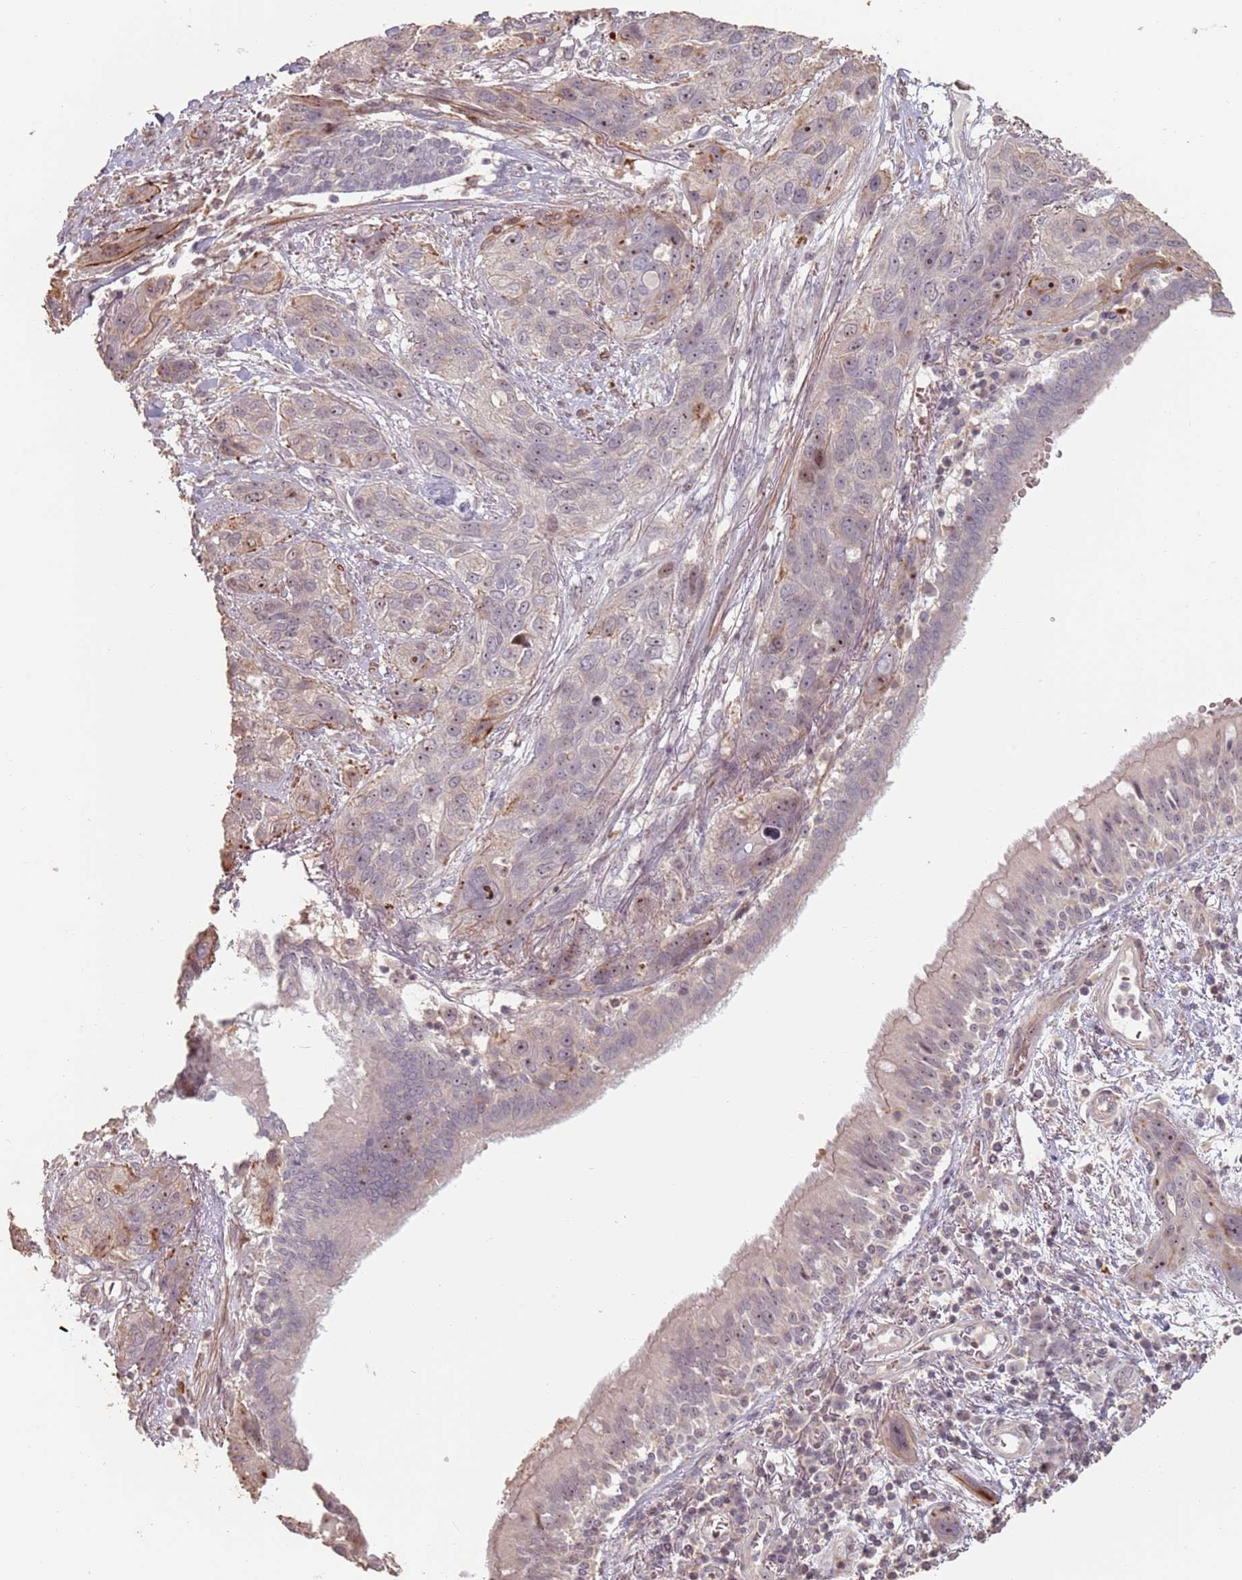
{"staining": {"intensity": "weak", "quantity": "<25%", "location": "nuclear"}, "tissue": "lung cancer", "cell_type": "Tumor cells", "image_type": "cancer", "snomed": [{"axis": "morphology", "description": "Squamous cell carcinoma, NOS"}, {"axis": "topography", "description": "Lung"}], "caption": "An immunohistochemistry (IHC) micrograph of lung cancer is shown. There is no staining in tumor cells of lung cancer. Nuclei are stained in blue.", "gene": "ADTRP", "patient": {"sex": "female", "age": 70}}